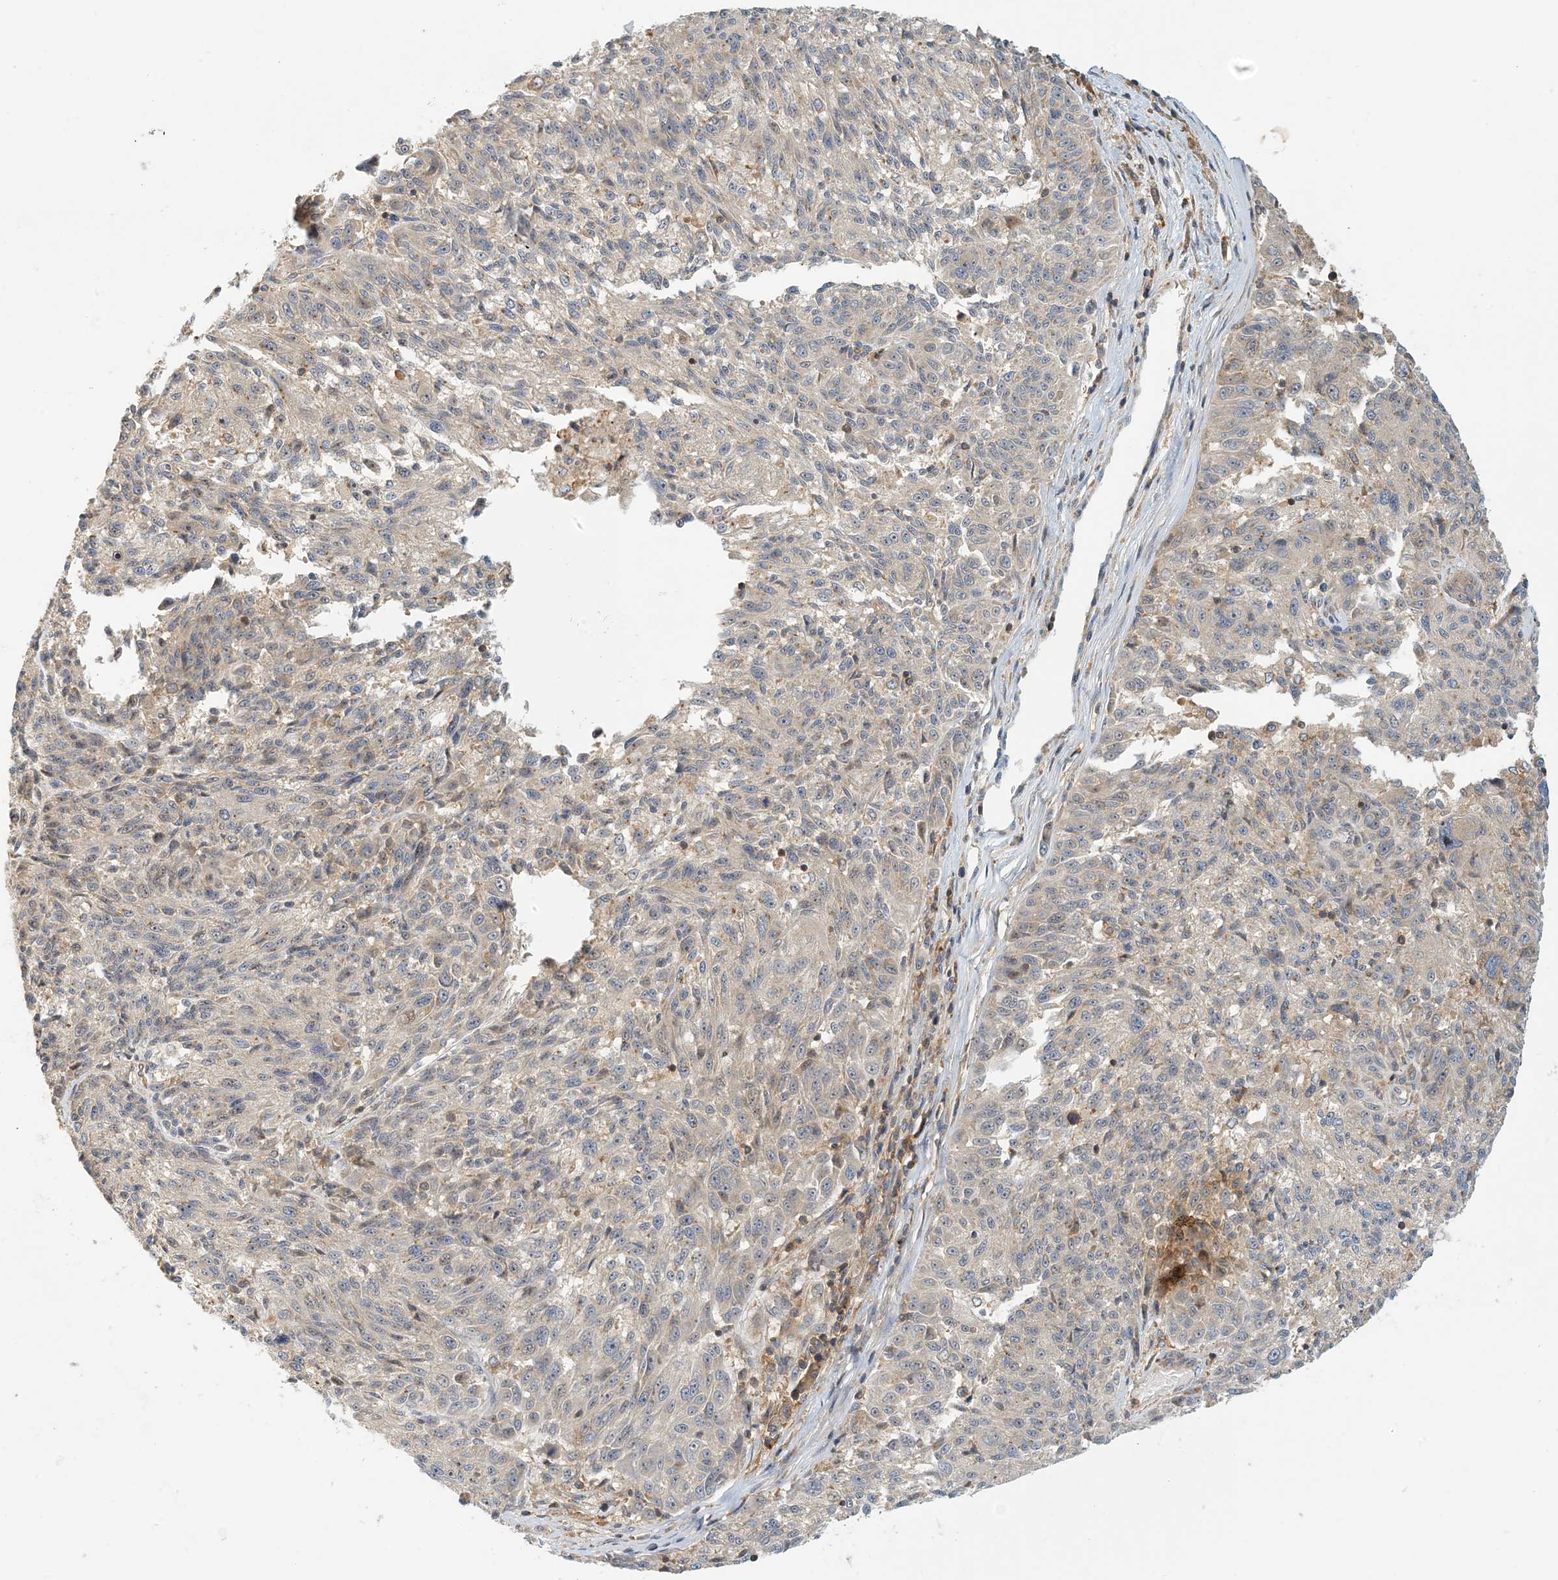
{"staining": {"intensity": "negative", "quantity": "none", "location": "none"}, "tissue": "melanoma", "cell_type": "Tumor cells", "image_type": "cancer", "snomed": [{"axis": "morphology", "description": "Malignant melanoma, NOS"}, {"axis": "topography", "description": "Skin"}], "caption": "Immunohistochemistry (IHC) photomicrograph of neoplastic tissue: malignant melanoma stained with DAB exhibits no significant protein expression in tumor cells.", "gene": "COLEC11", "patient": {"sex": "male", "age": 53}}